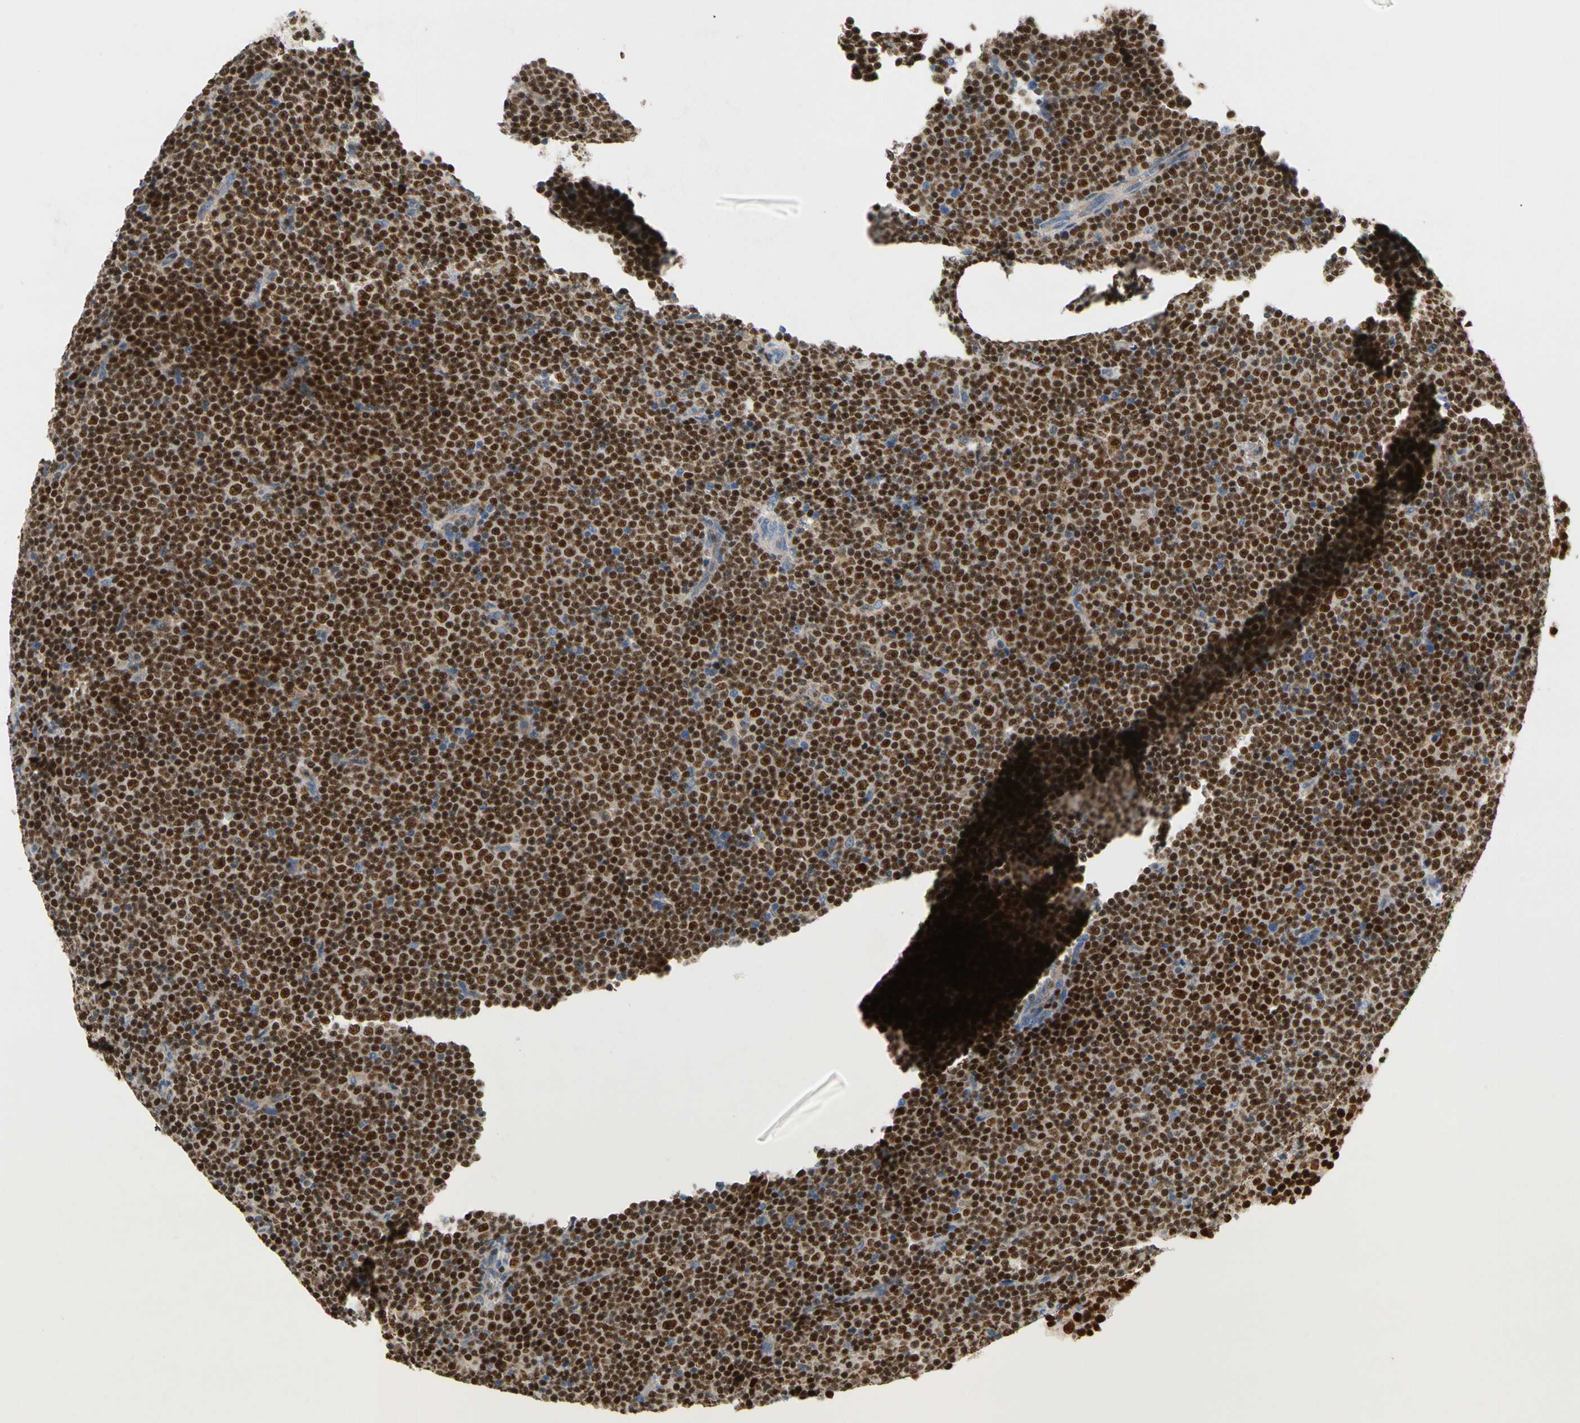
{"staining": {"intensity": "strong", "quantity": ">75%", "location": "nuclear"}, "tissue": "lymphoma", "cell_type": "Tumor cells", "image_type": "cancer", "snomed": [{"axis": "morphology", "description": "Malignant lymphoma, non-Hodgkin's type, Low grade"}, {"axis": "topography", "description": "Lymph node"}], "caption": "Immunohistochemical staining of lymphoma displays high levels of strong nuclear positivity in approximately >75% of tumor cells. (DAB = brown stain, brightfield microscopy at high magnification).", "gene": "SP140", "patient": {"sex": "female", "age": 67}}